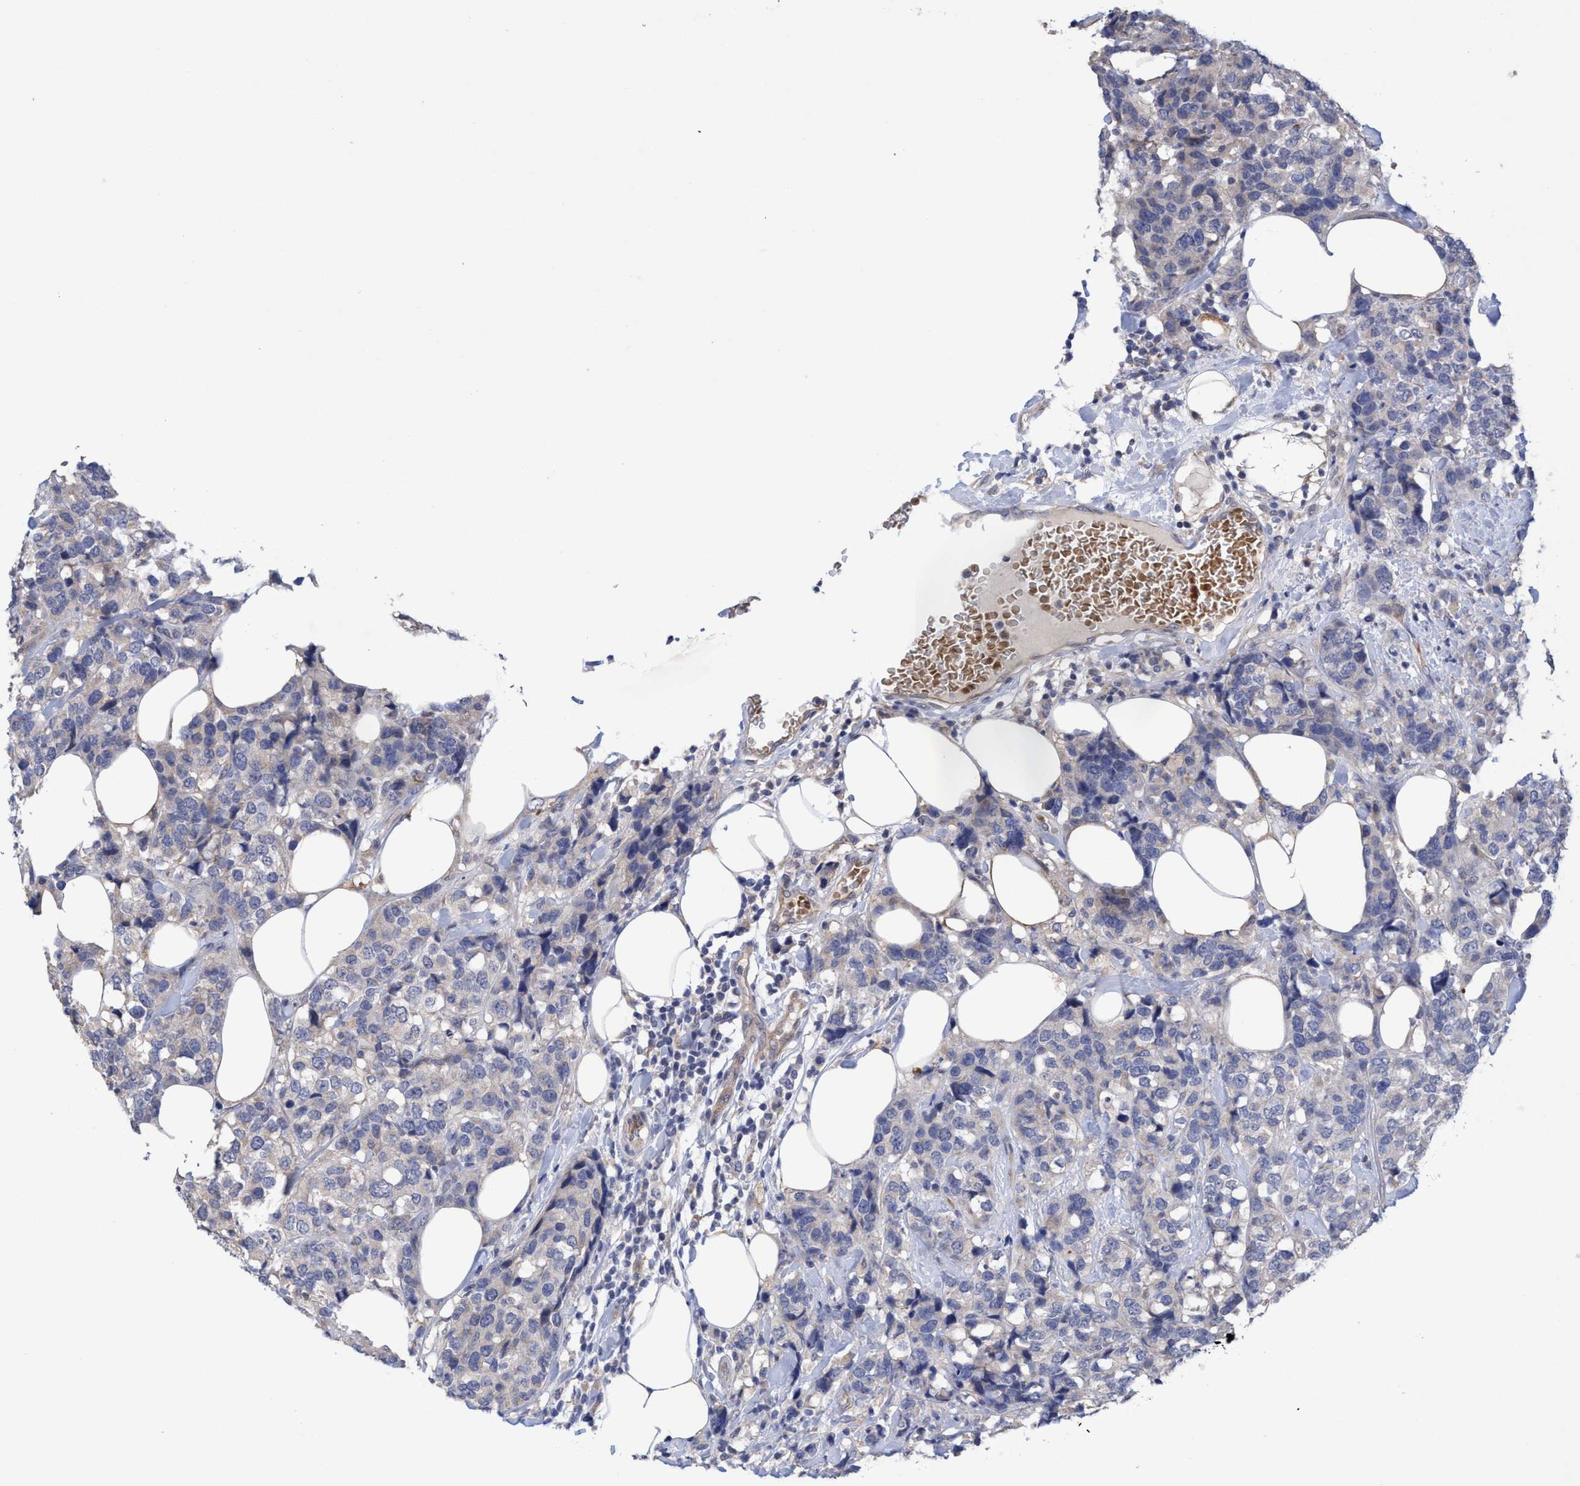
{"staining": {"intensity": "negative", "quantity": "none", "location": "none"}, "tissue": "breast cancer", "cell_type": "Tumor cells", "image_type": "cancer", "snomed": [{"axis": "morphology", "description": "Lobular carcinoma"}, {"axis": "topography", "description": "Breast"}], "caption": "The immunohistochemistry micrograph has no significant expression in tumor cells of lobular carcinoma (breast) tissue. The staining was performed using DAB to visualize the protein expression in brown, while the nuclei were stained in blue with hematoxylin (Magnification: 20x).", "gene": "SEMA4D", "patient": {"sex": "female", "age": 59}}